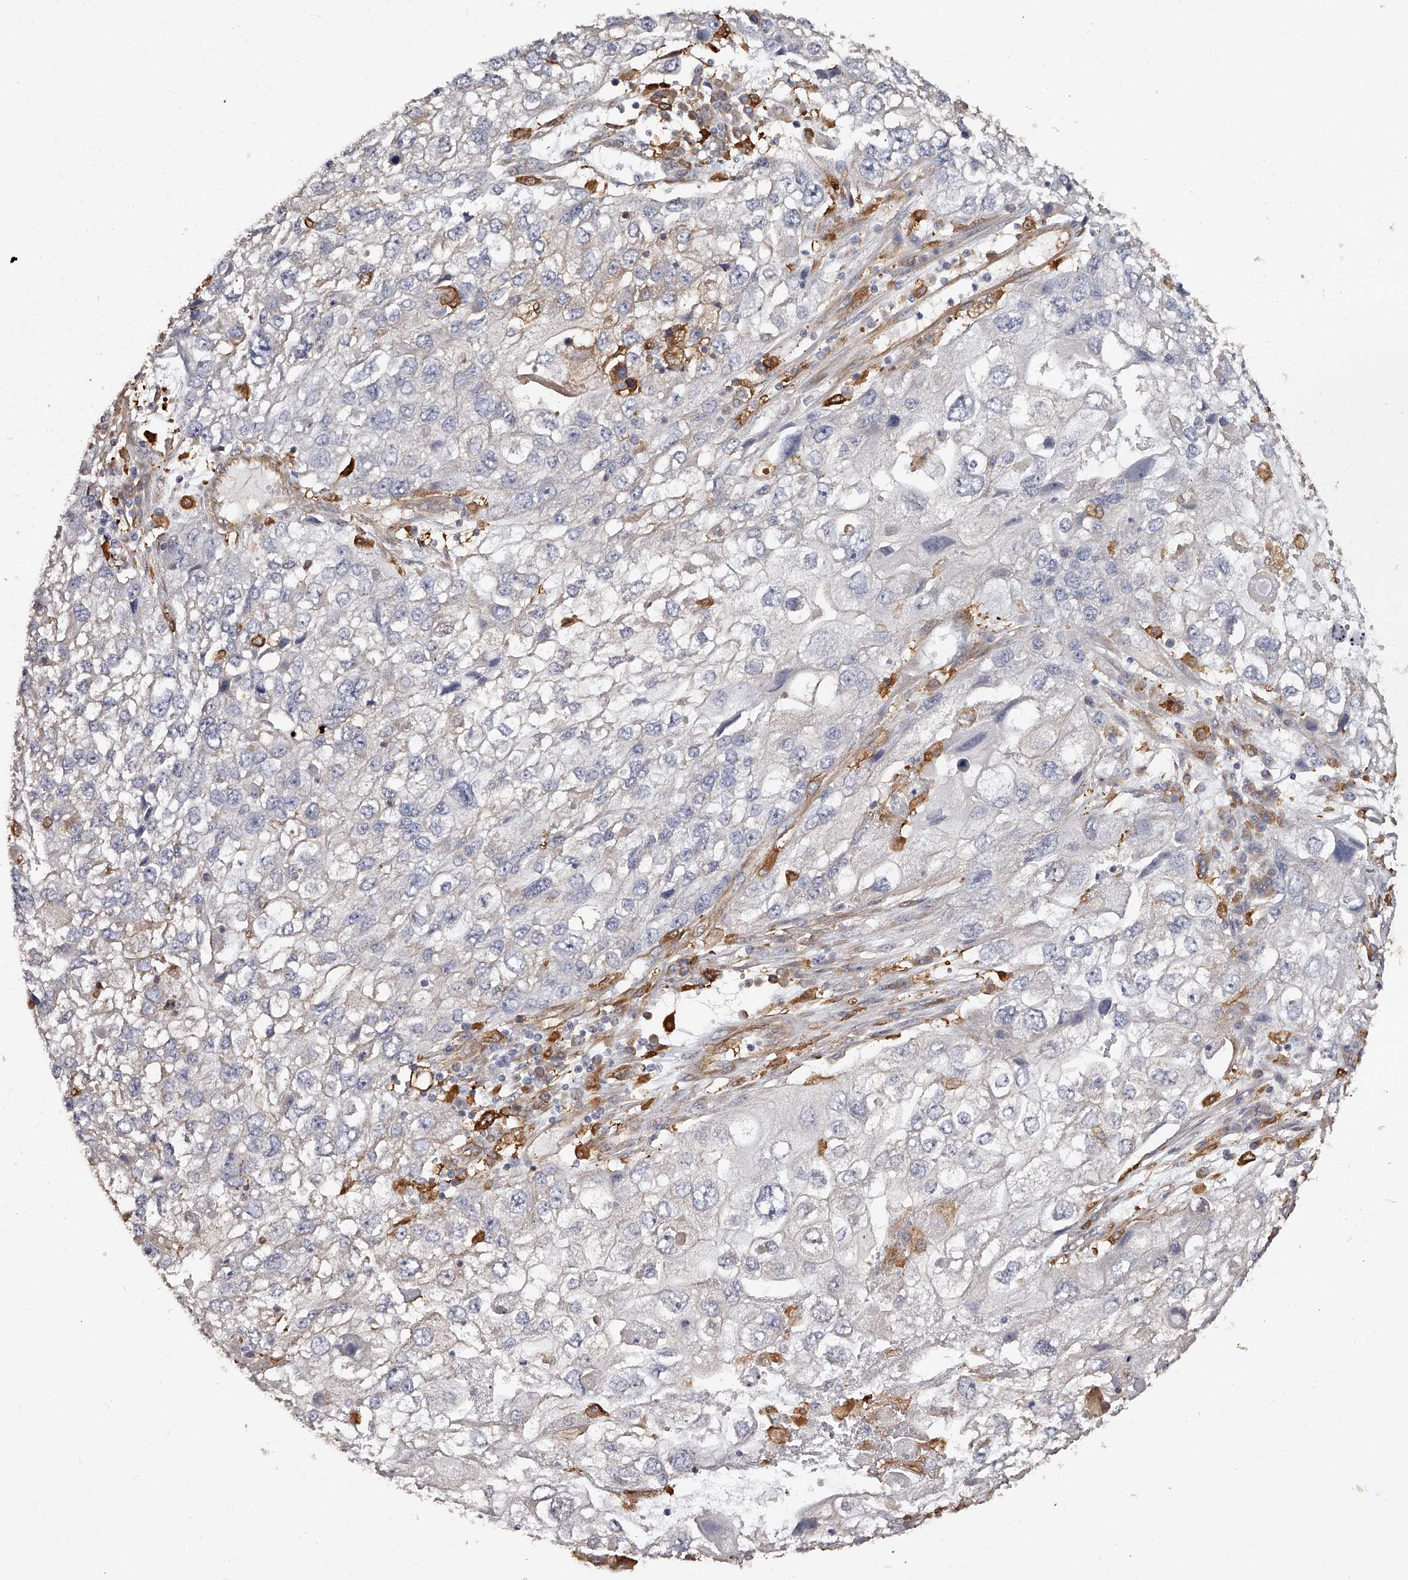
{"staining": {"intensity": "negative", "quantity": "none", "location": "none"}, "tissue": "endometrial cancer", "cell_type": "Tumor cells", "image_type": "cancer", "snomed": [{"axis": "morphology", "description": "Adenocarcinoma, NOS"}, {"axis": "topography", "description": "Endometrium"}], "caption": "Endometrial cancer (adenocarcinoma) was stained to show a protein in brown. There is no significant expression in tumor cells. The staining is performed using DAB (3,3'-diaminobenzidine) brown chromogen with nuclei counter-stained in using hematoxylin.", "gene": "LAP3", "patient": {"sex": "female", "age": 49}}